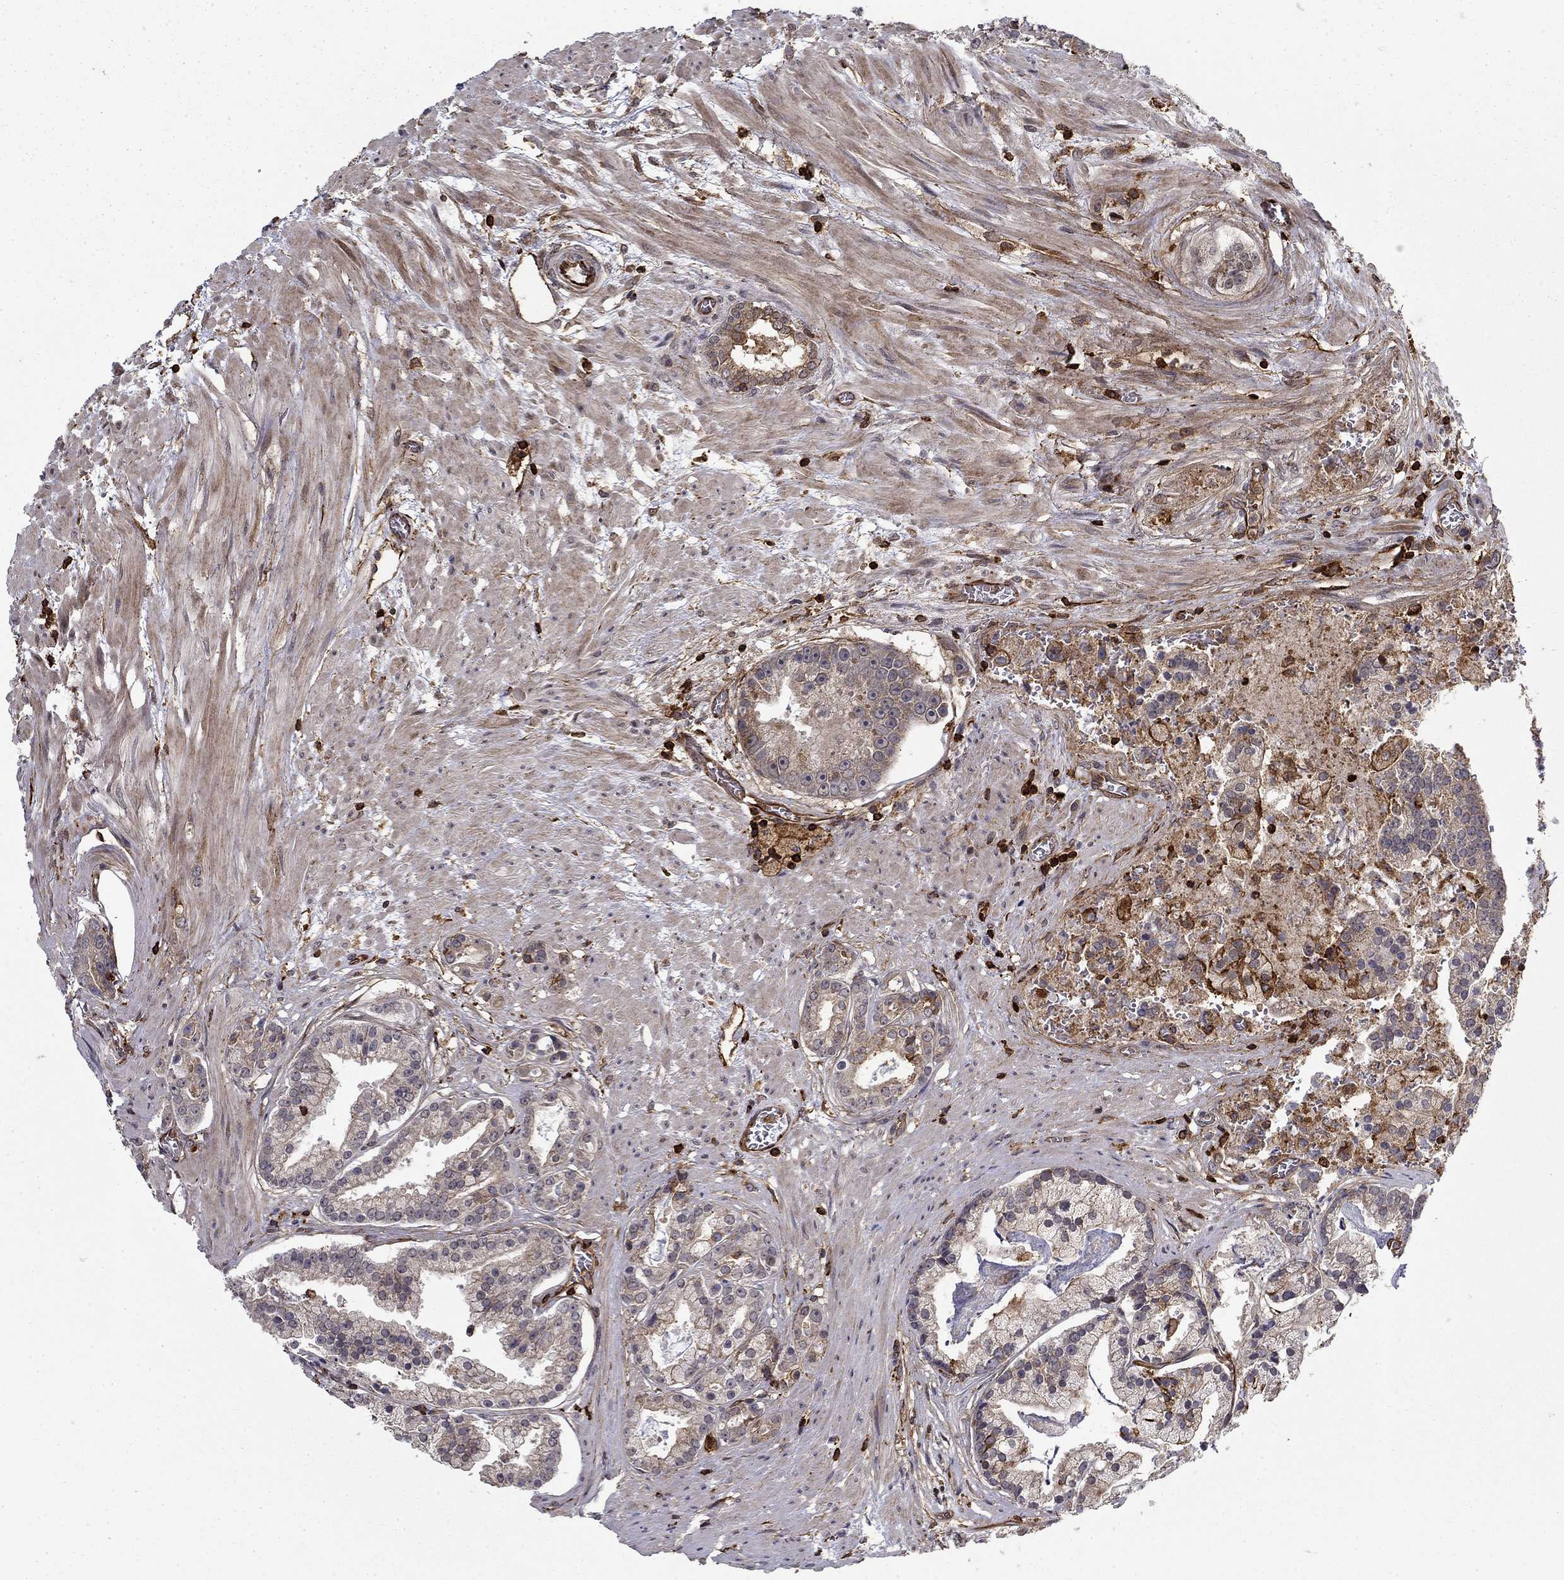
{"staining": {"intensity": "weak", "quantity": "<25%", "location": "cytoplasmic/membranous"}, "tissue": "prostate cancer", "cell_type": "Tumor cells", "image_type": "cancer", "snomed": [{"axis": "morphology", "description": "Adenocarcinoma, NOS"}, {"axis": "topography", "description": "Prostate and seminal vesicle, NOS"}, {"axis": "topography", "description": "Prostate"}], "caption": "This is a photomicrograph of IHC staining of prostate adenocarcinoma, which shows no positivity in tumor cells.", "gene": "ADM", "patient": {"sex": "male", "age": 44}}